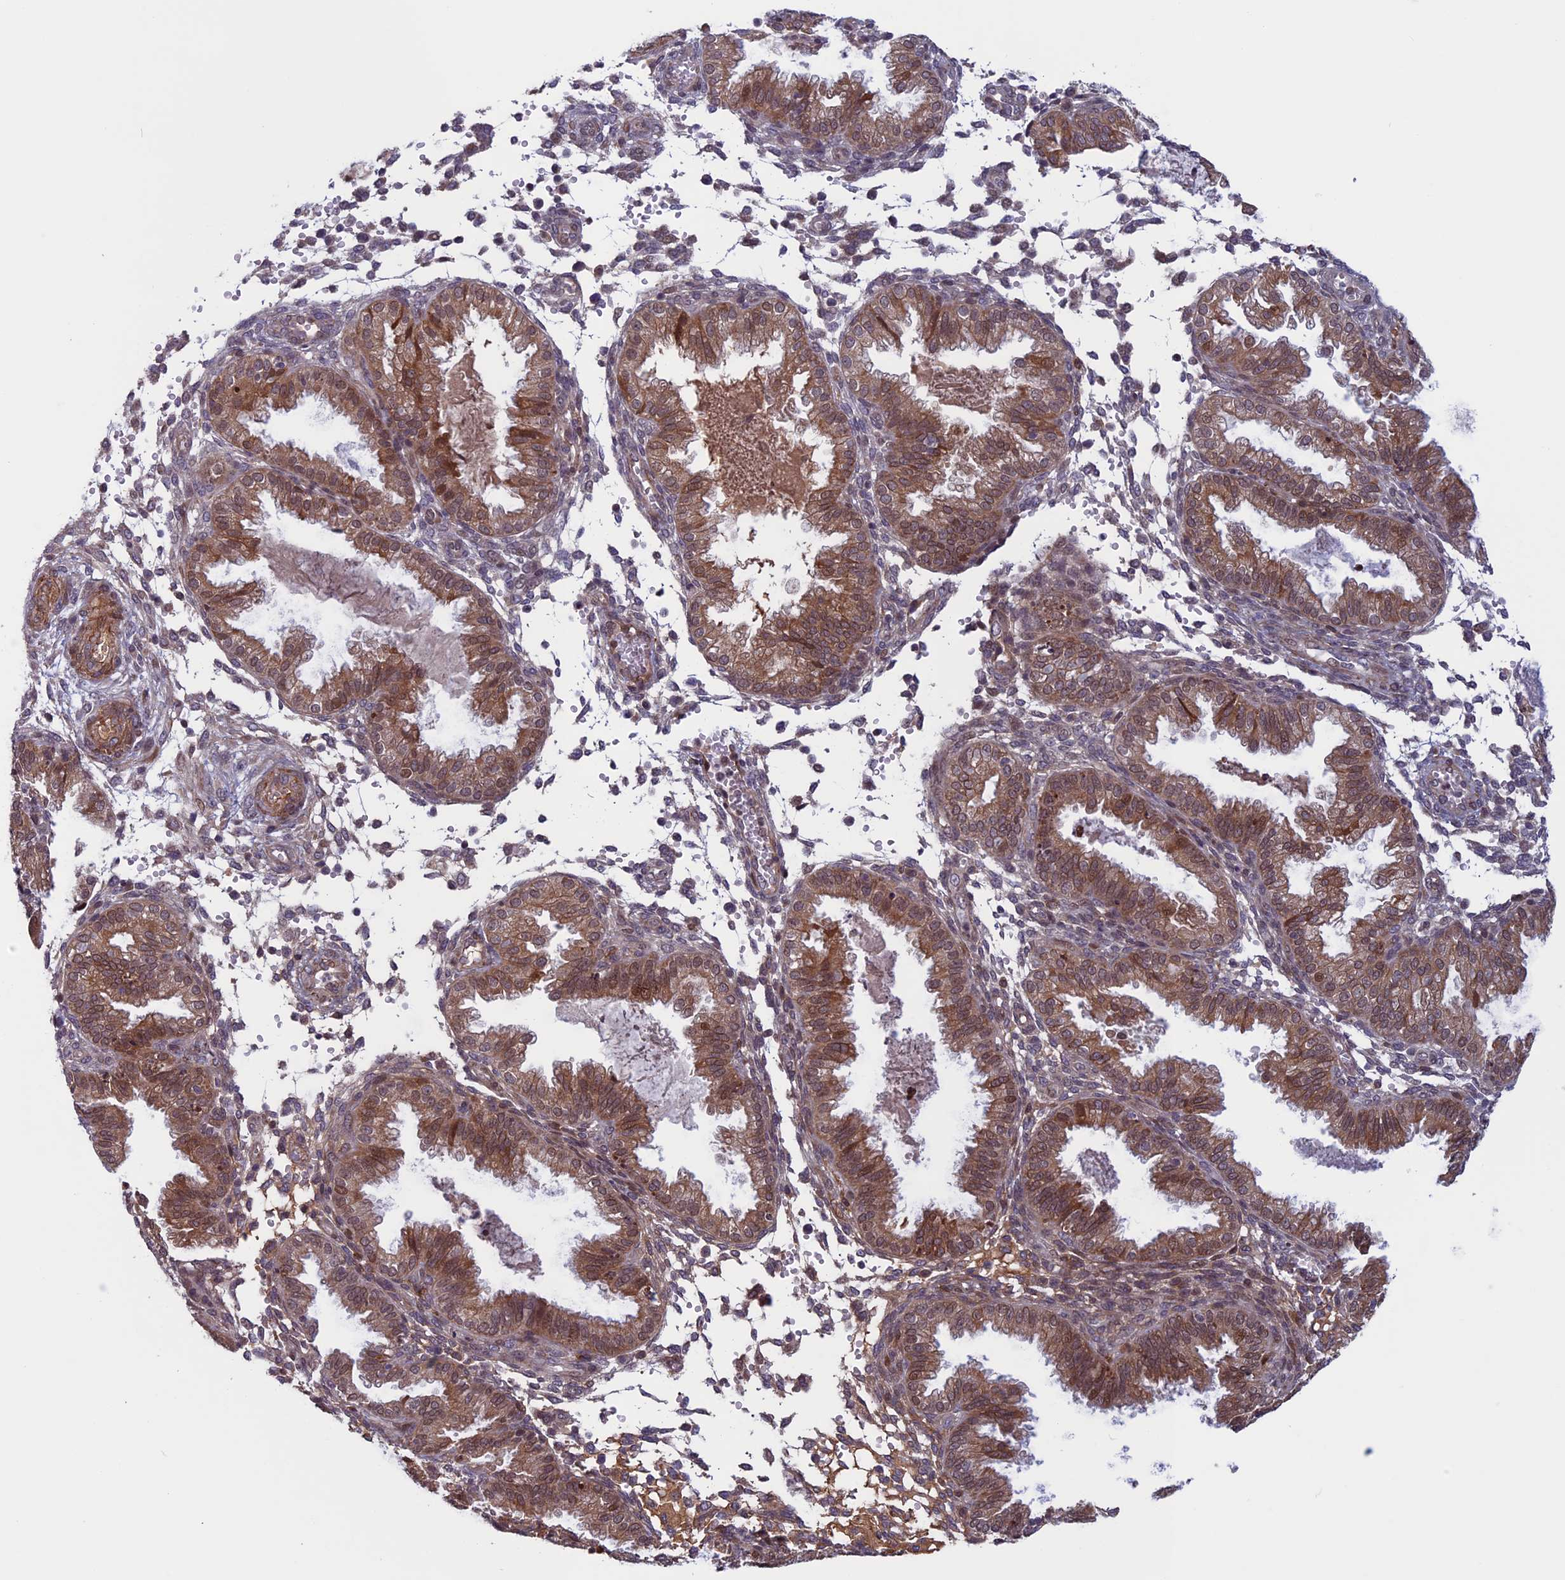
{"staining": {"intensity": "weak", "quantity": "25%-75%", "location": "cytoplasmic/membranous"}, "tissue": "endometrium", "cell_type": "Cells in endometrial stroma", "image_type": "normal", "snomed": [{"axis": "morphology", "description": "Normal tissue, NOS"}, {"axis": "topography", "description": "Endometrium"}], "caption": "Immunohistochemical staining of normal endometrium shows low levels of weak cytoplasmic/membranous positivity in approximately 25%-75% of cells in endometrial stroma.", "gene": "FADS1", "patient": {"sex": "female", "age": 33}}